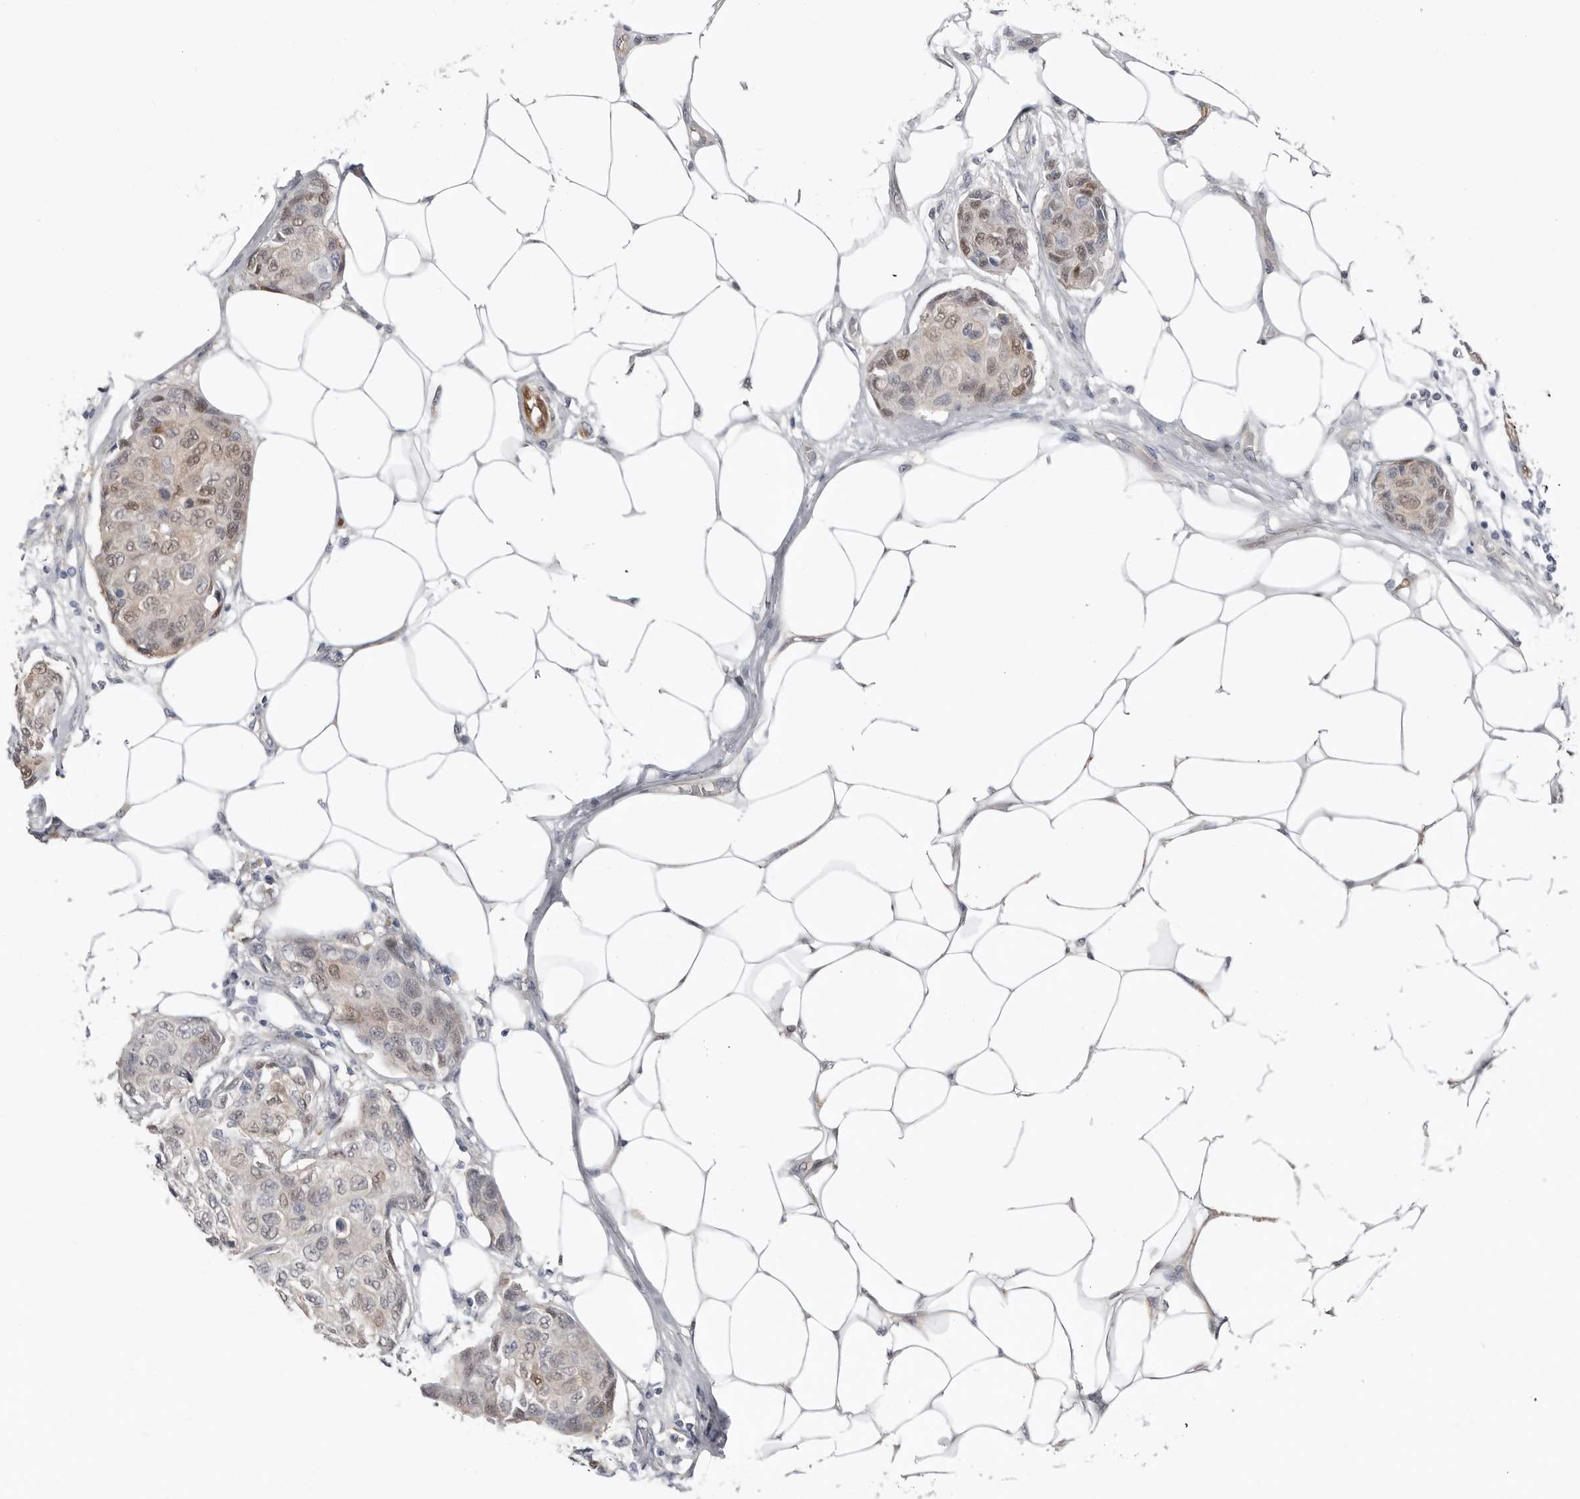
{"staining": {"intensity": "weak", "quantity": "<25%", "location": "nuclear"}, "tissue": "breast cancer", "cell_type": "Tumor cells", "image_type": "cancer", "snomed": [{"axis": "morphology", "description": "Duct carcinoma"}, {"axis": "topography", "description": "Breast"}], "caption": "This is an immunohistochemistry (IHC) histopathology image of human infiltrating ductal carcinoma (breast). There is no expression in tumor cells.", "gene": "ASRGL1", "patient": {"sex": "female", "age": 80}}